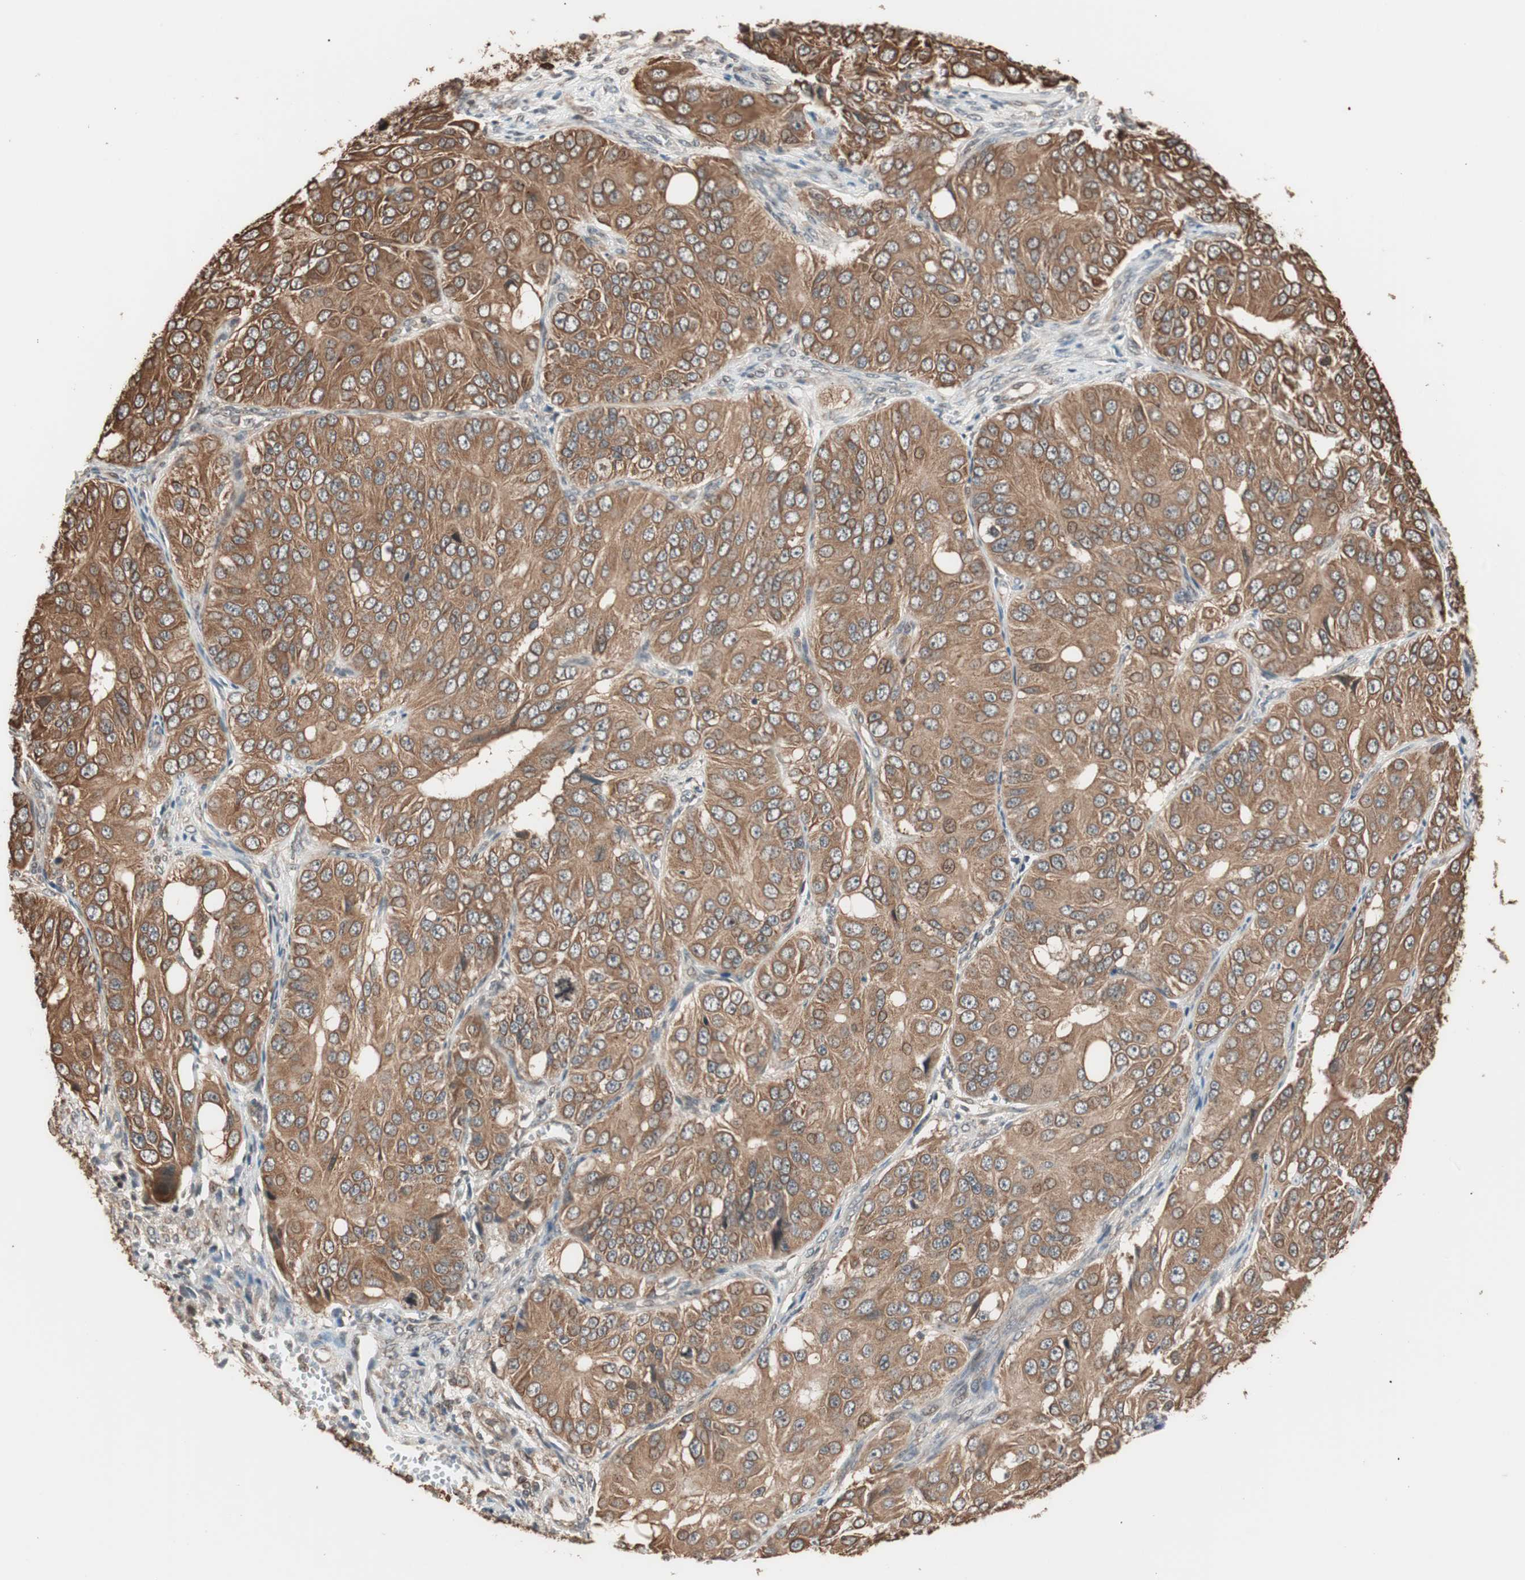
{"staining": {"intensity": "strong", "quantity": ">75%", "location": "cytoplasmic/membranous"}, "tissue": "ovarian cancer", "cell_type": "Tumor cells", "image_type": "cancer", "snomed": [{"axis": "morphology", "description": "Carcinoma, endometroid"}, {"axis": "topography", "description": "Ovary"}], "caption": "Endometroid carcinoma (ovarian) tissue demonstrates strong cytoplasmic/membranous positivity in approximately >75% of tumor cells", "gene": "FBXO5", "patient": {"sex": "female", "age": 51}}